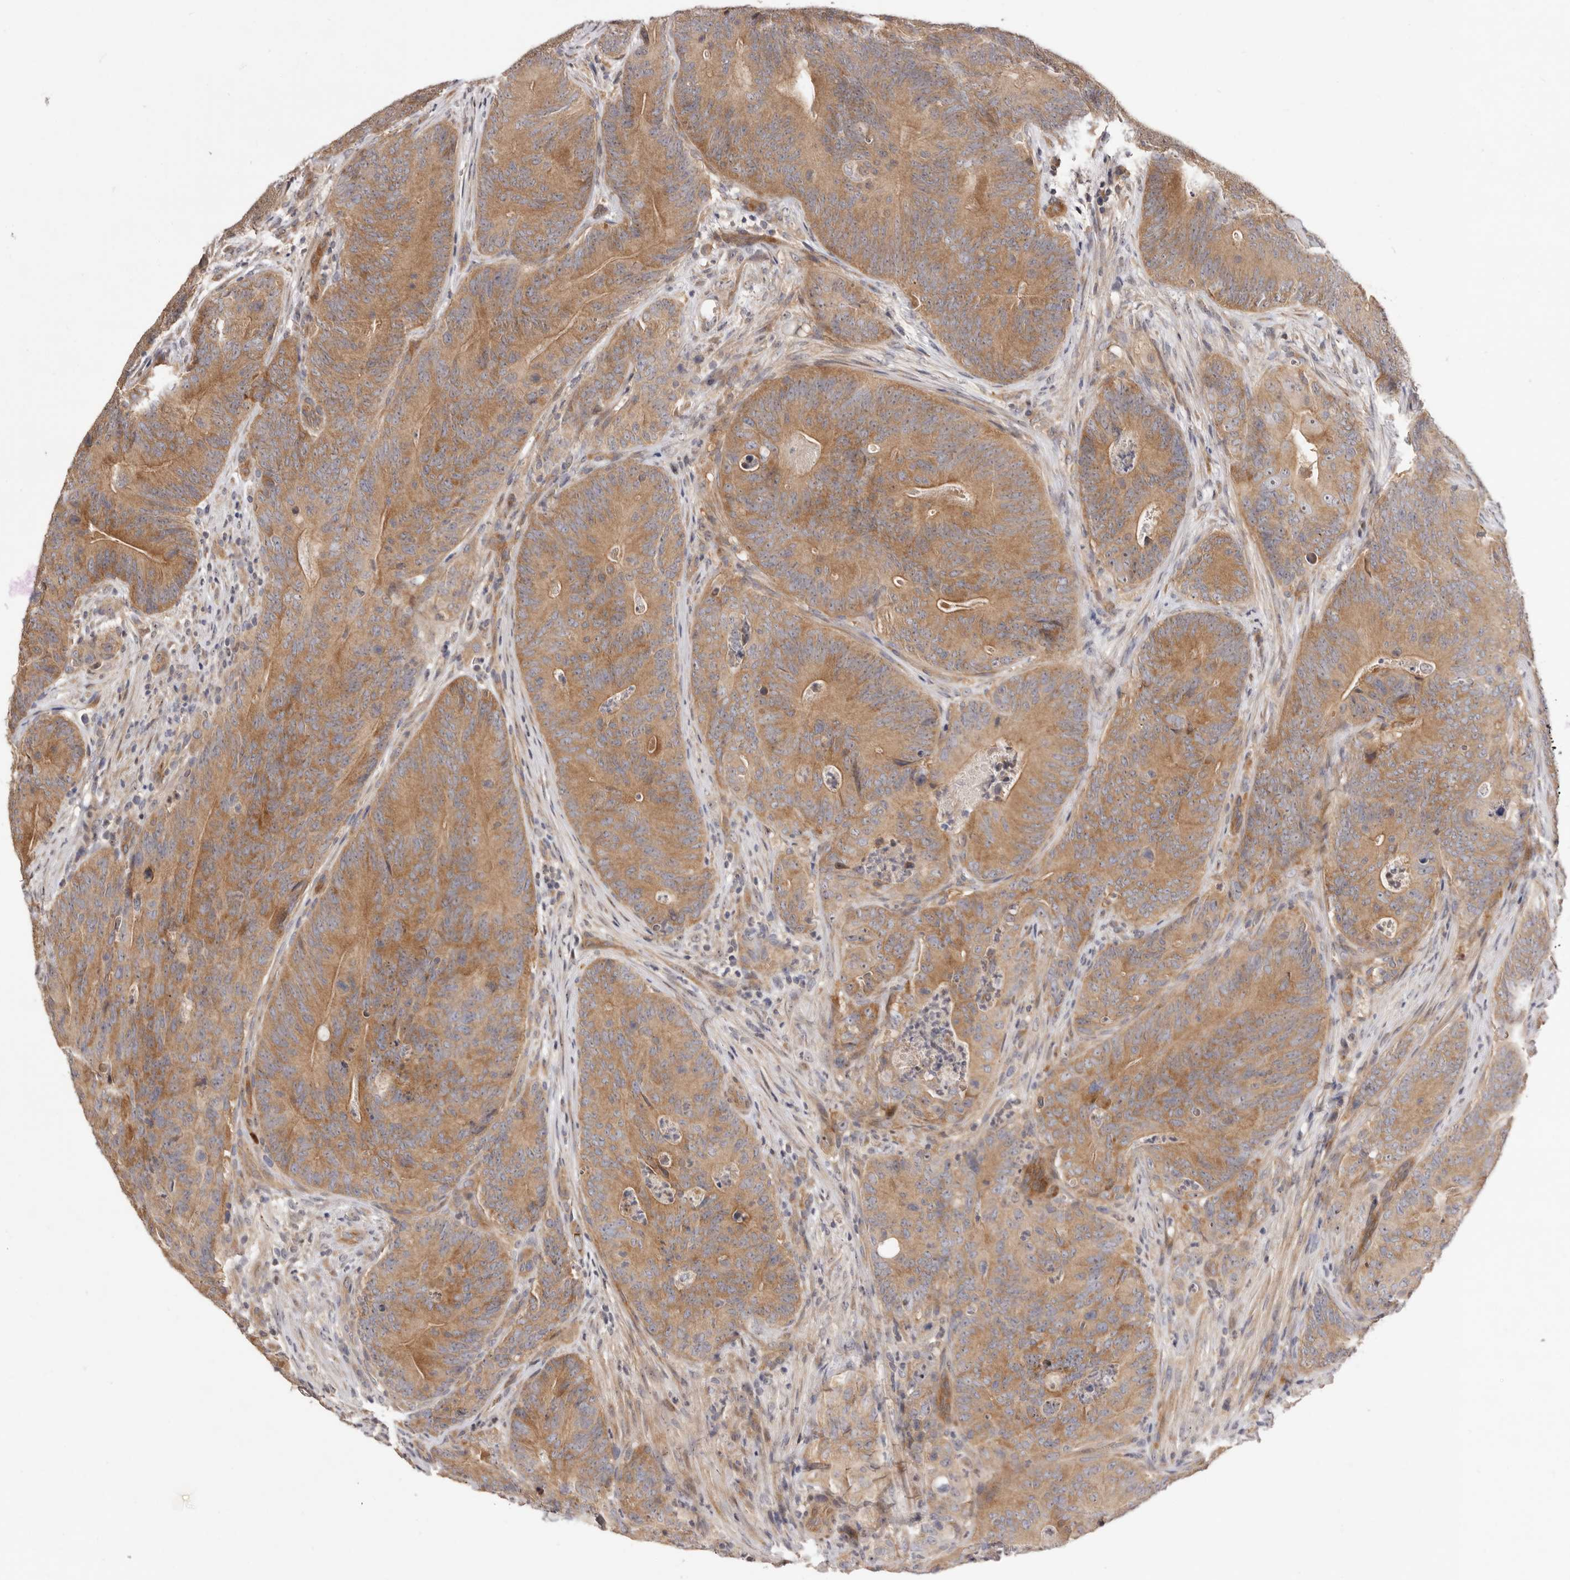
{"staining": {"intensity": "moderate", "quantity": ">75%", "location": "cytoplasmic/membranous"}, "tissue": "colorectal cancer", "cell_type": "Tumor cells", "image_type": "cancer", "snomed": [{"axis": "morphology", "description": "Normal tissue, NOS"}, {"axis": "topography", "description": "Colon"}], "caption": "Protein expression analysis of human colorectal cancer reveals moderate cytoplasmic/membranous positivity in approximately >75% of tumor cells.", "gene": "DOP1A", "patient": {"sex": "female", "age": 82}}